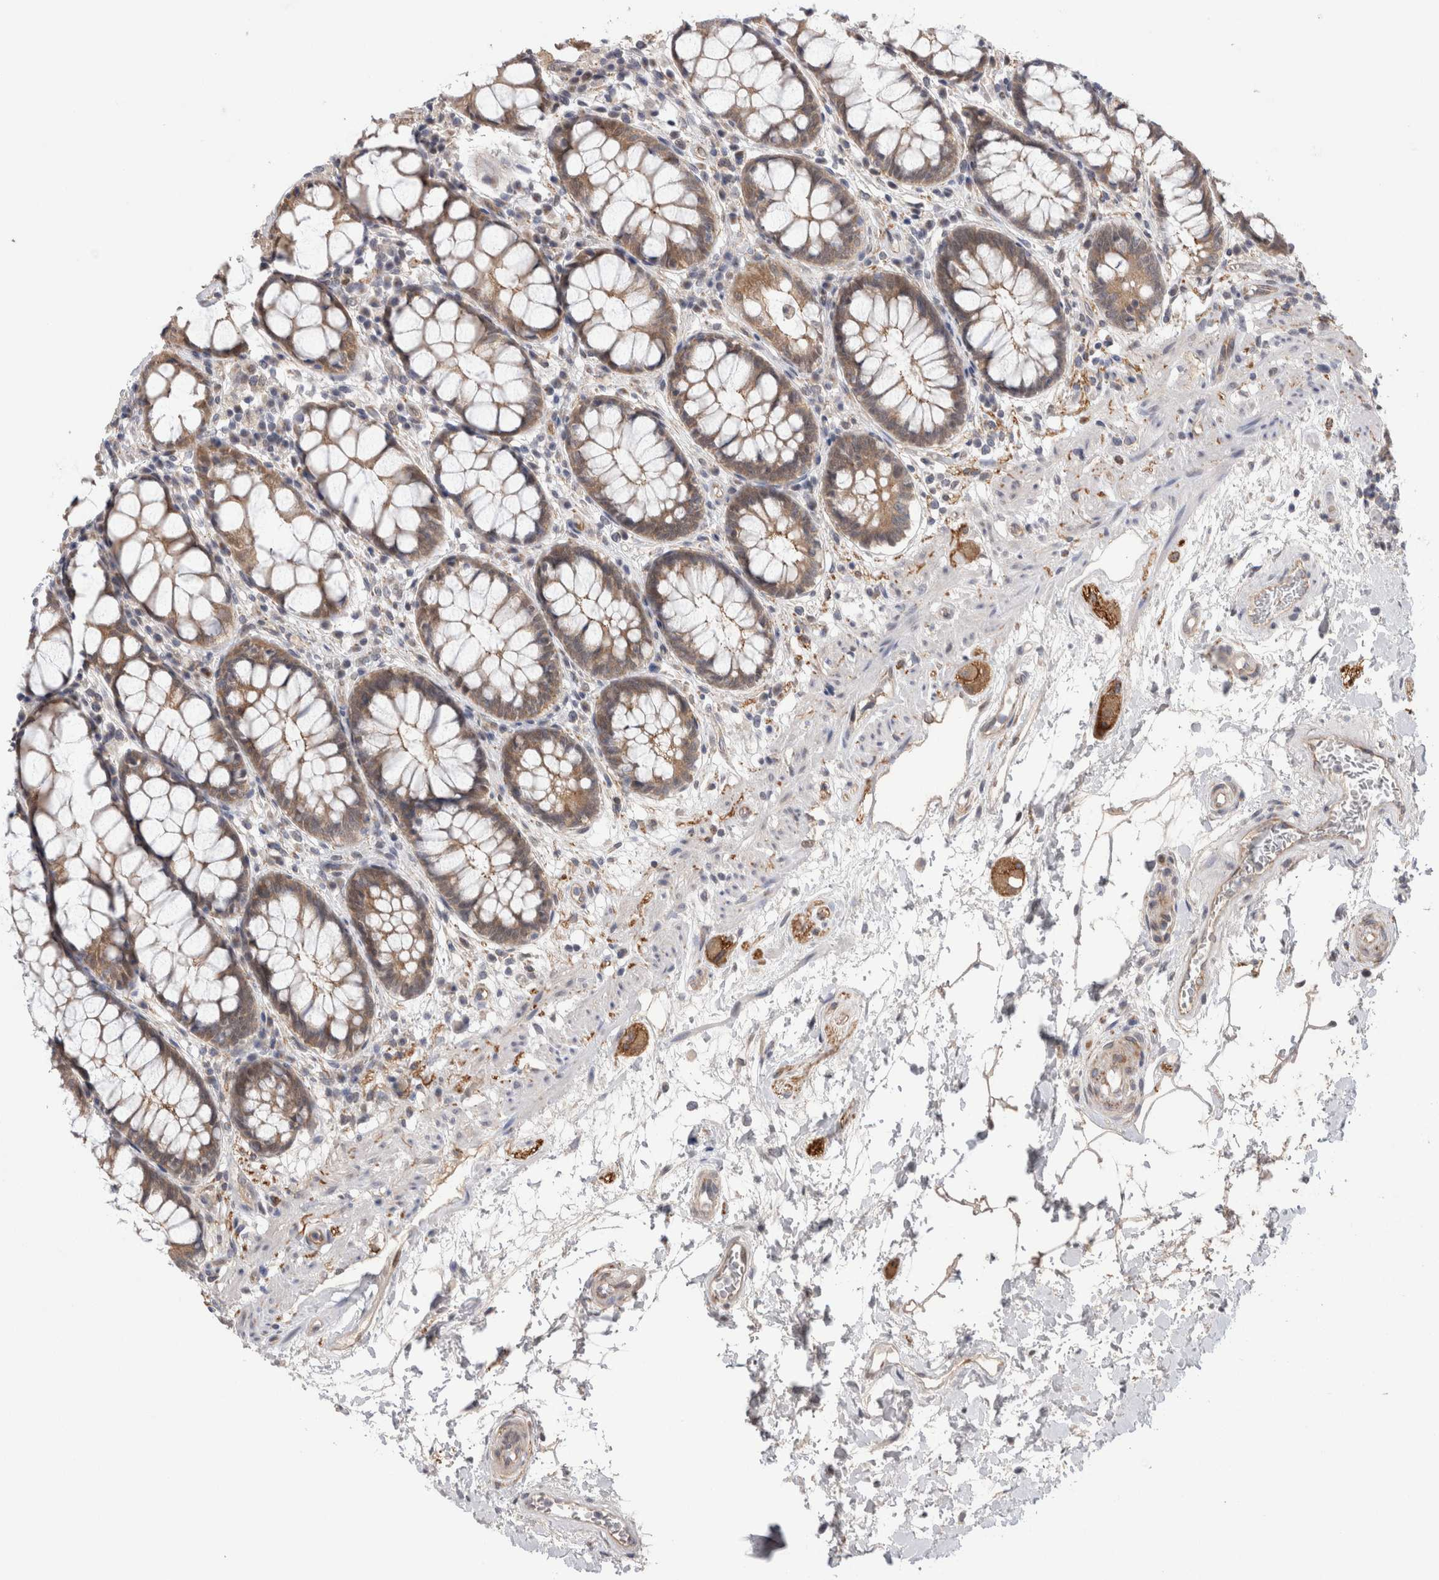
{"staining": {"intensity": "moderate", "quantity": ">75%", "location": "cytoplasmic/membranous"}, "tissue": "rectum", "cell_type": "Glandular cells", "image_type": "normal", "snomed": [{"axis": "morphology", "description": "Normal tissue, NOS"}, {"axis": "topography", "description": "Rectum"}], "caption": "High-power microscopy captured an IHC photomicrograph of unremarkable rectum, revealing moderate cytoplasmic/membranous staining in about >75% of glandular cells. (brown staining indicates protein expression, while blue staining denotes nuclei).", "gene": "TAFA5", "patient": {"sex": "male", "age": 64}}